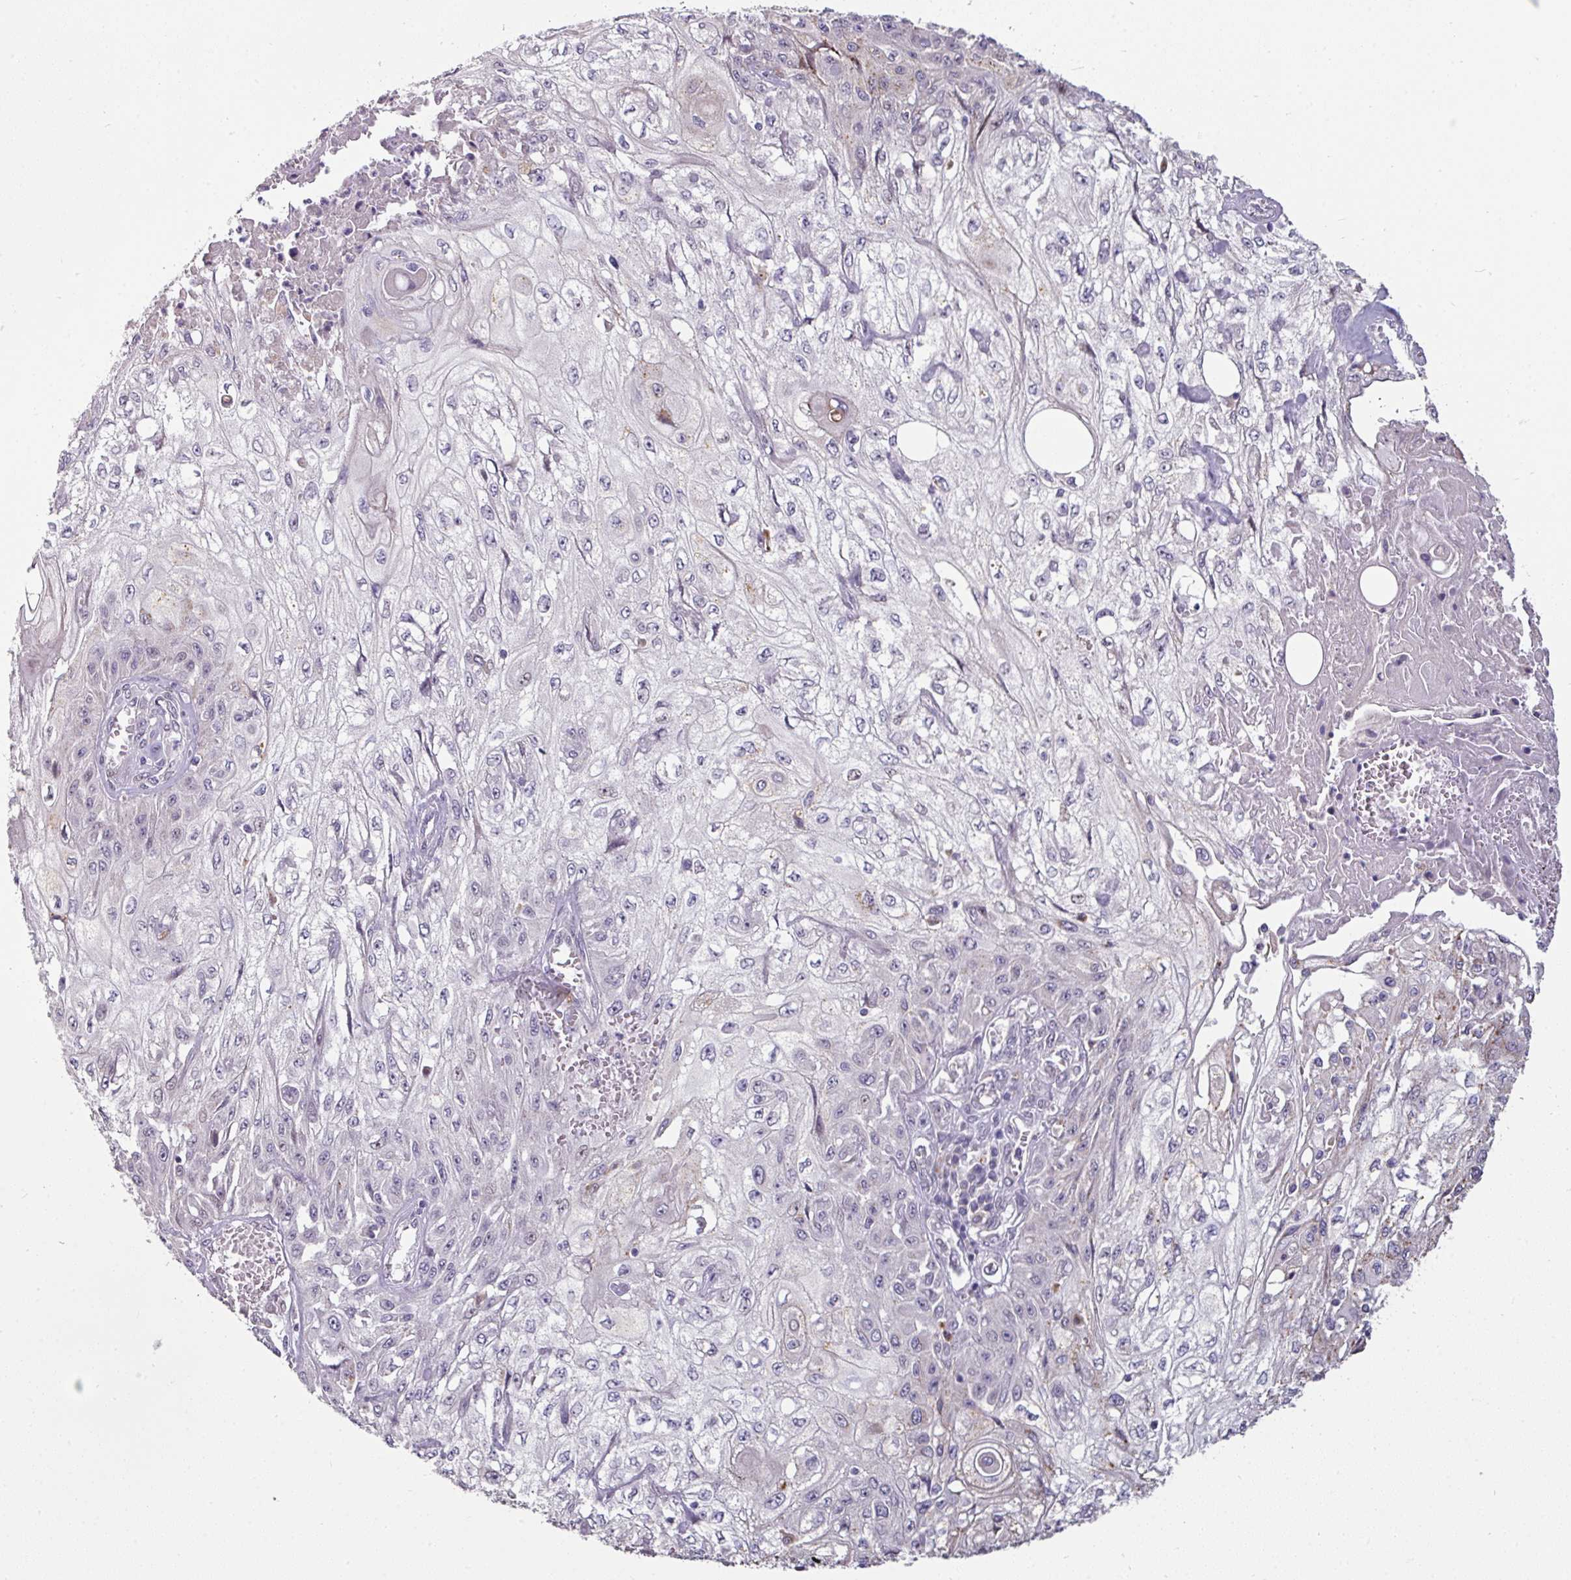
{"staining": {"intensity": "negative", "quantity": "none", "location": "none"}, "tissue": "skin cancer", "cell_type": "Tumor cells", "image_type": "cancer", "snomed": [{"axis": "morphology", "description": "Squamous cell carcinoma, NOS"}, {"axis": "morphology", "description": "Squamous cell carcinoma, metastatic, NOS"}, {"axis": "topography", "description": "Skin"}, {"axis": "topography", "description": "Lymph node"}], "caption": "This is a histopathology image of immunohistochemistry staining of skin cancer, which shows no staining in tumor cells. The staining is performed using DAB brown chromogen with nuclei counter-stained in using hematoxylin.", "gene": "SWSAP1", "patient": {"sex": "male", "age": 75}}